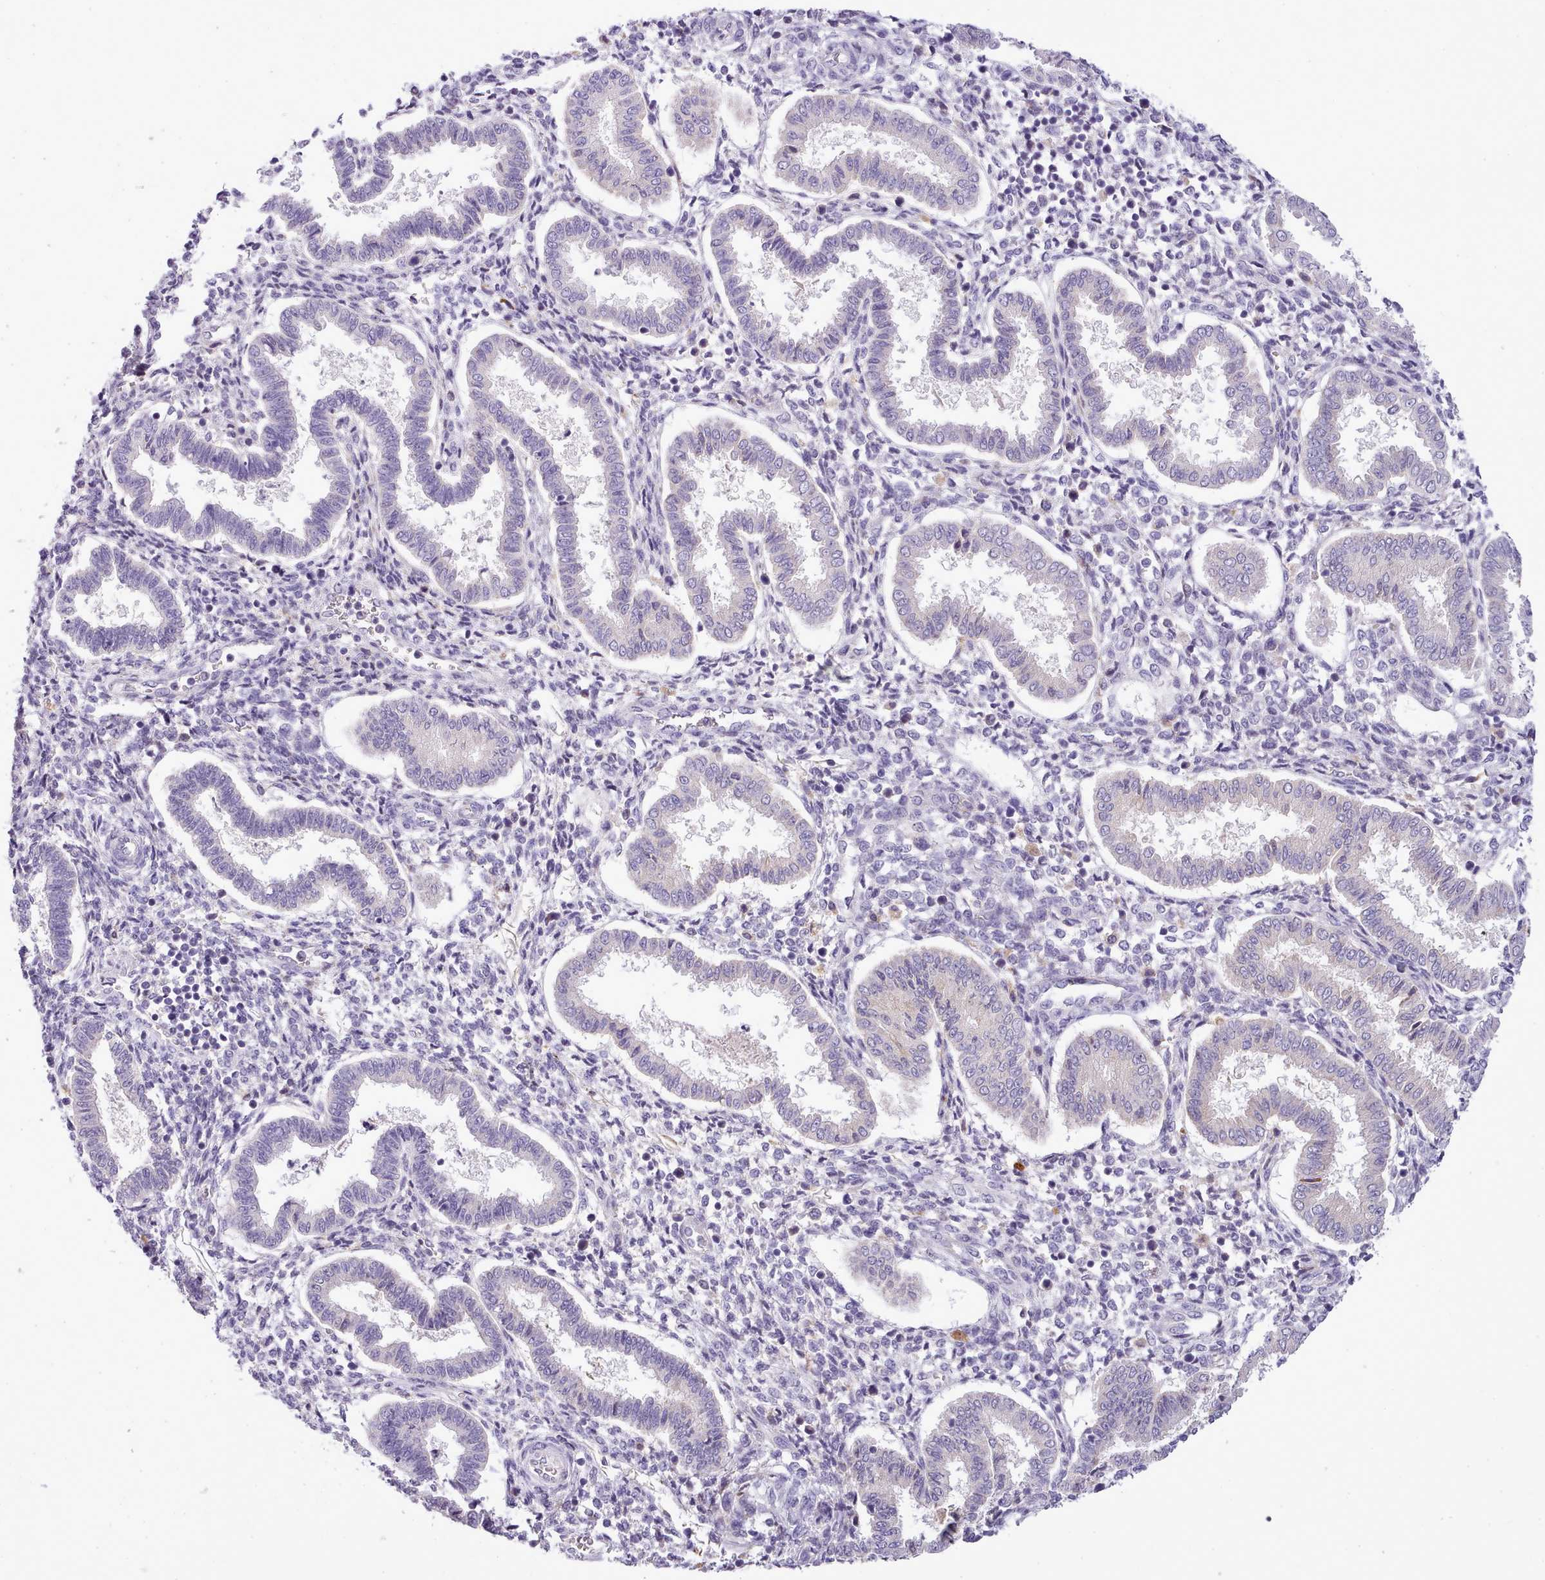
{"staining": {"intensity": "negative", "quantity": "none", "location": "none"}, "tissue": "endometrium", "cell_type": "Cells in endometrial stroma", "image_type": "normal", "snomed": [{"axis": "morphology", "description": "Normal tissue, NOS"}, {"axis": "topography", "description": "Endometrium"}], "caption": "This is an IHC photomicrograph of unremarkable endometrium. There is no expression in cells in endometrial stroma.", "gene": "FAM83E", "patient": {"sex": "female", "age": 24}}